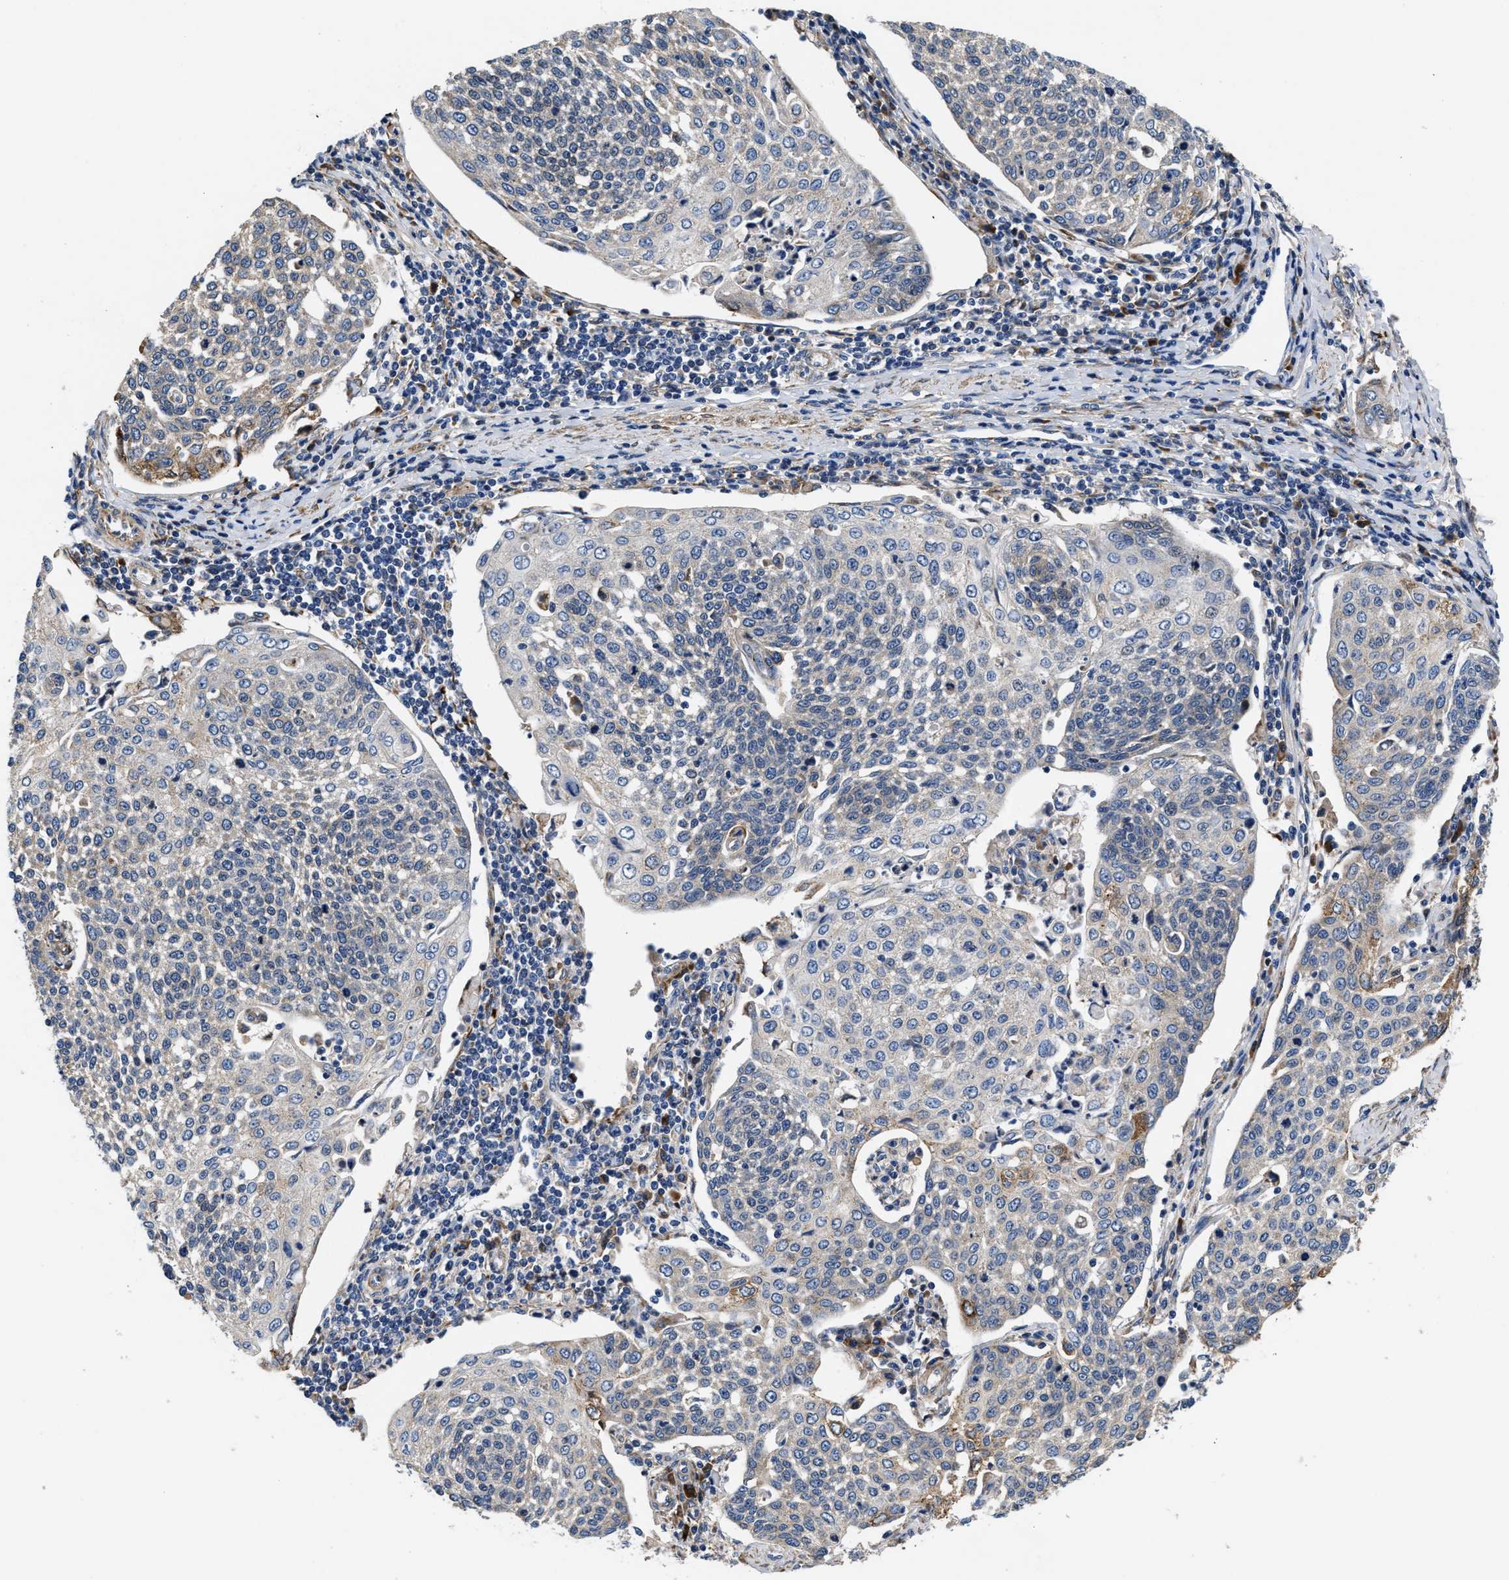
{"staining": {"intensity": "moderate", "quantity": "<25%", "location": "cytoplasmic/membranous"}, "tissue": "cervical cancer", "cell_type": "Tumor cells", "image_type": "cancer", "snomed": [{"axis": "morphology", "description": "Squamous cell carcinoma, NOS"}, {"axis": "topography", "description": "Cervix"}], "caption": "The image displays immunohistochemical staining of cervical squamous cell carcinoma. There is moderate cytoplasmic/membranous expression is identified in approximately <25% of tumor cells.", "gene": "SLC12A2", "patient": {"sex": "female", "age": 34}}